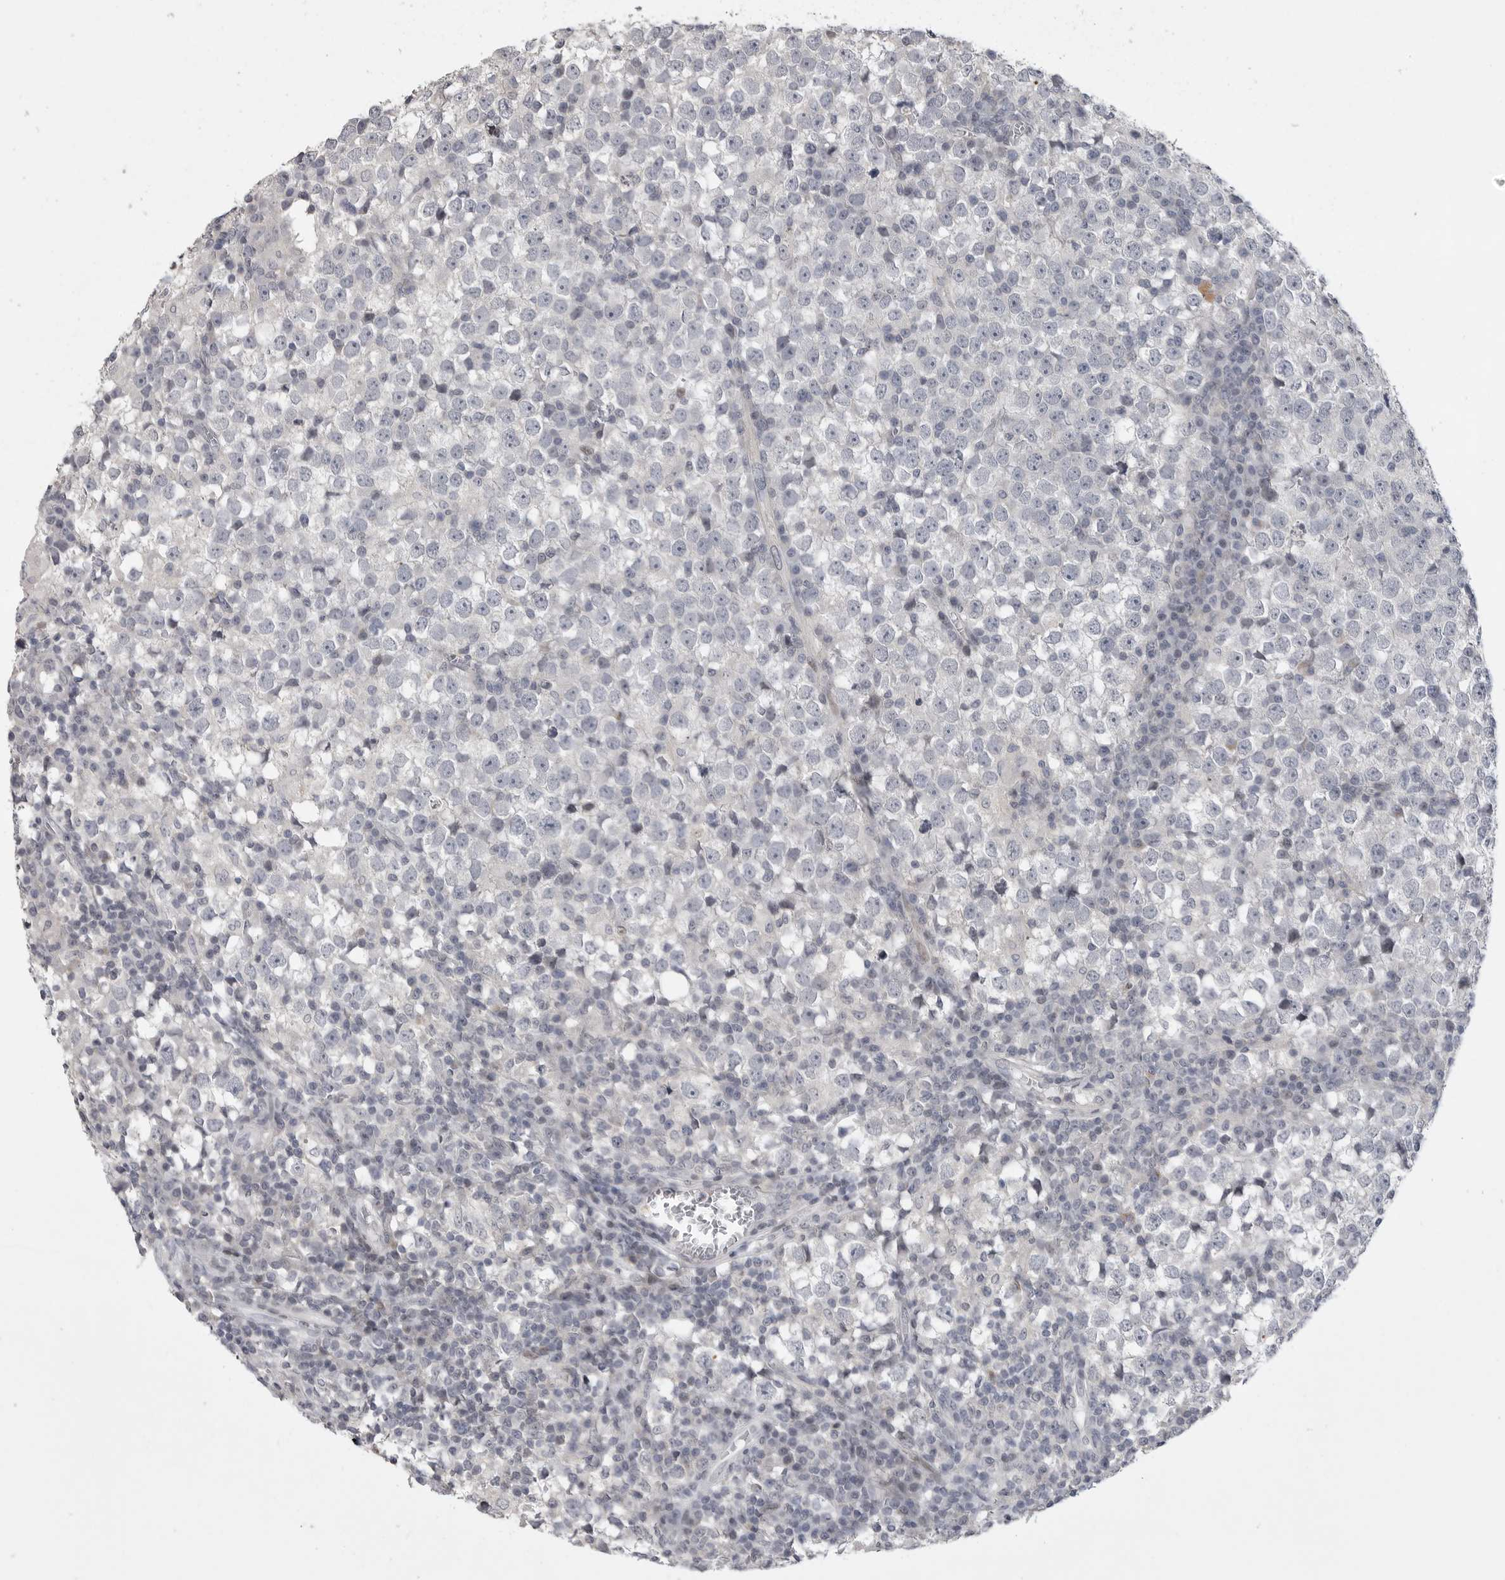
{"staining": {"intensity": "negative", "quantity": "none", "location": "none"}, "tissue": "testis cancer", "cell_type": "Tumor cells", "image_type": "cancer", "snomed": [{"axis": "morphology", "description": "Seminoma, NOS"}, {"axis": "topography", "description": "Testis"}], "caption": "Immunohistochemistry photomicrograph of human testis seminoma stained for a protein (brown), which displays no positivity in tumor cells.", "gene": "FBXO43", "patient": {"sex": "male", "age": 65}}